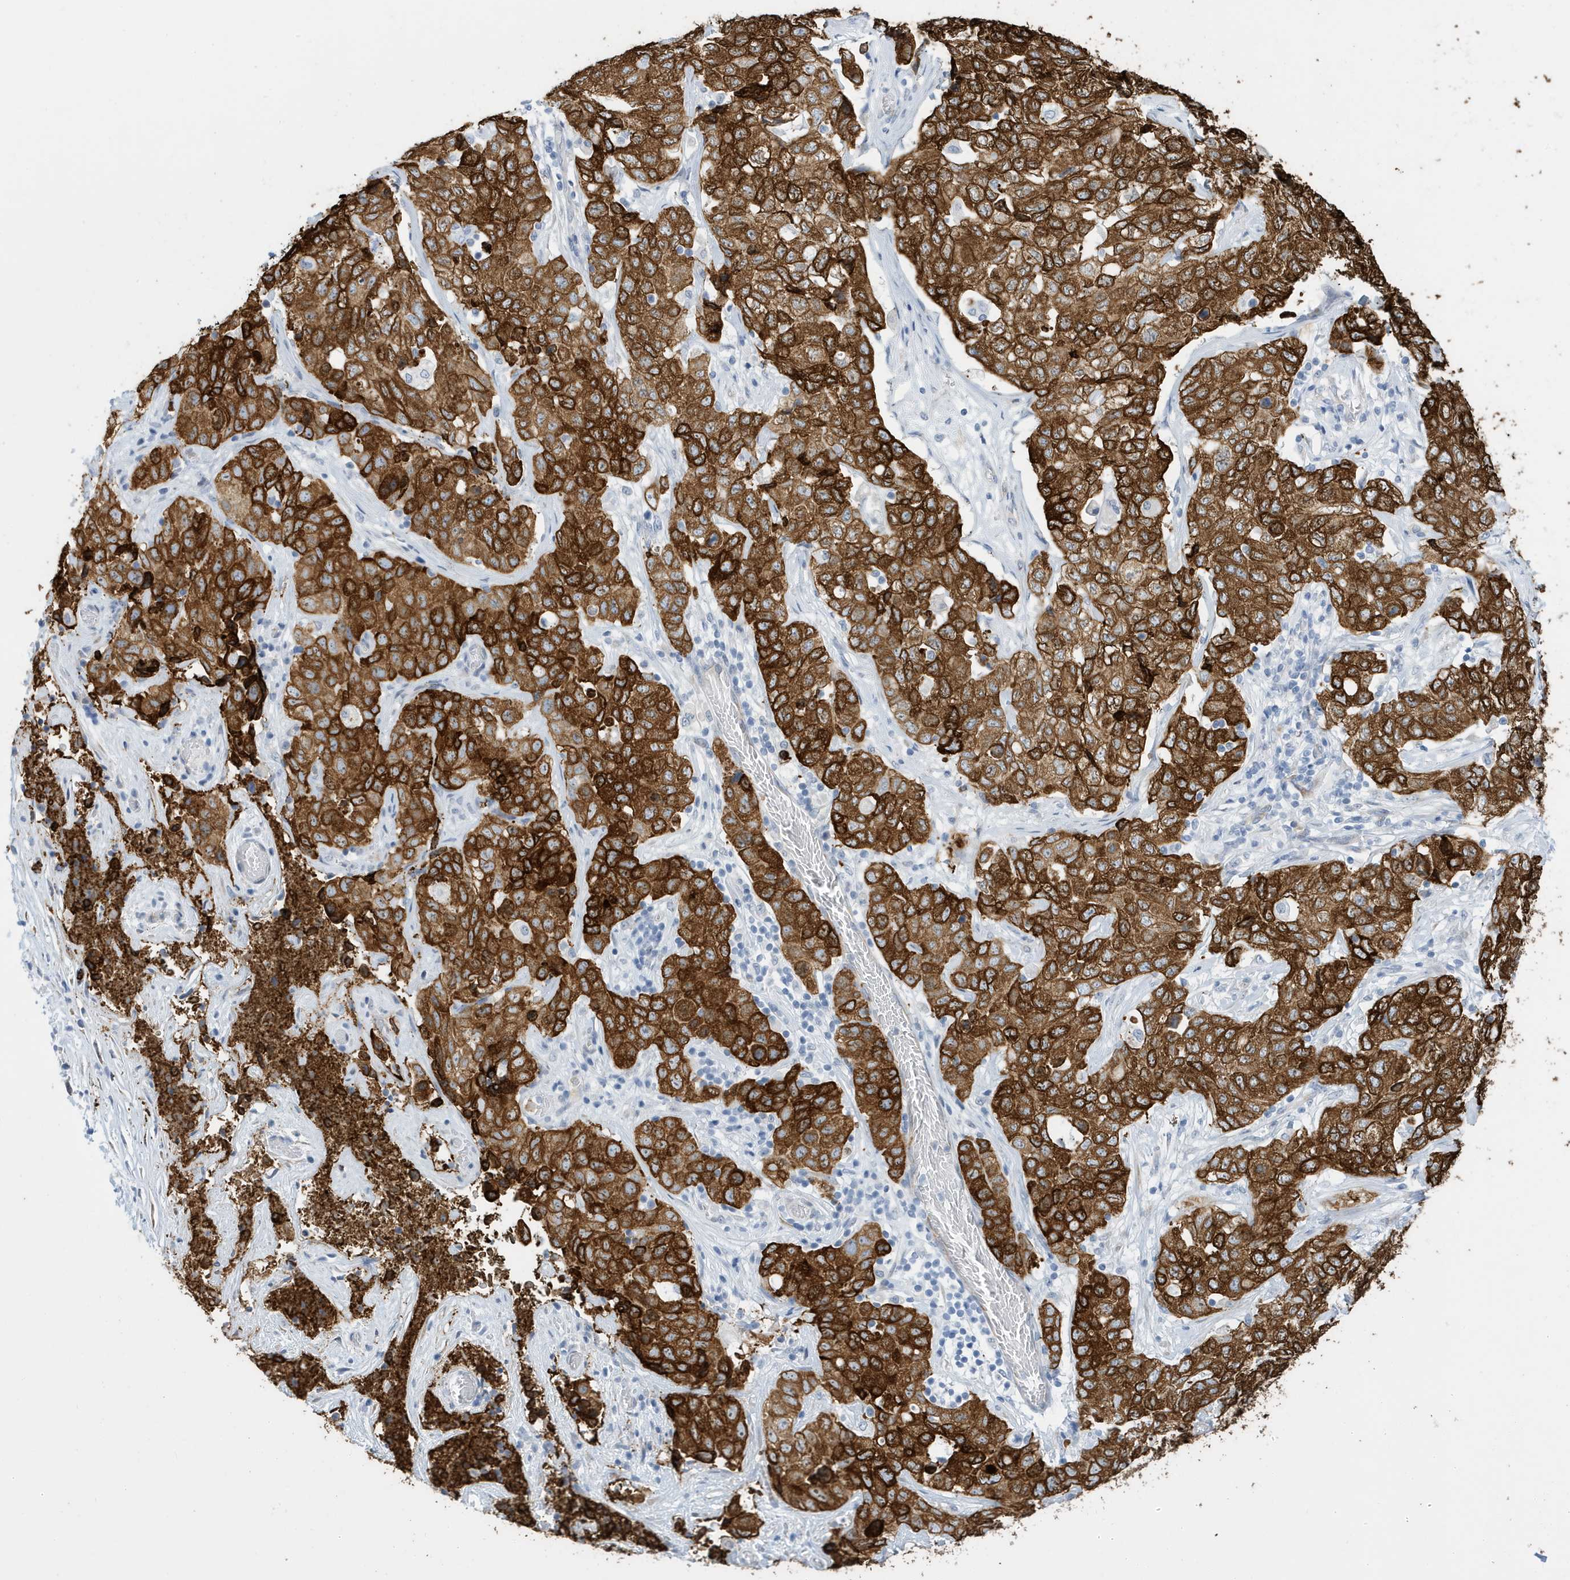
{"staining": {"intensity": "strong", "quantity": ">75%", "location": "cytoplasmic/membranous"}, "tissue": "stomach cancer", "cell_type": "Tumor cells", "image_type": "cancer", "snomed": [{"axis": "morphology", "description": "Normal tissue, NOS"}, {"axis": "morphology", "description": "Adenocarcinoma, NOS"}, {"axis": "topography", "description": "Lymph node"}, {"axis": "topography", "description": "Stomach"}], "caption": "Protein analysis of stomach cancer (adenocarcinoma) tissue shows strong cytoplasmic/membranous positivity in approximately >75% of tumor cells.", "gene": "SEMA3F", "patient": {"sex": "male", "age": 48}}